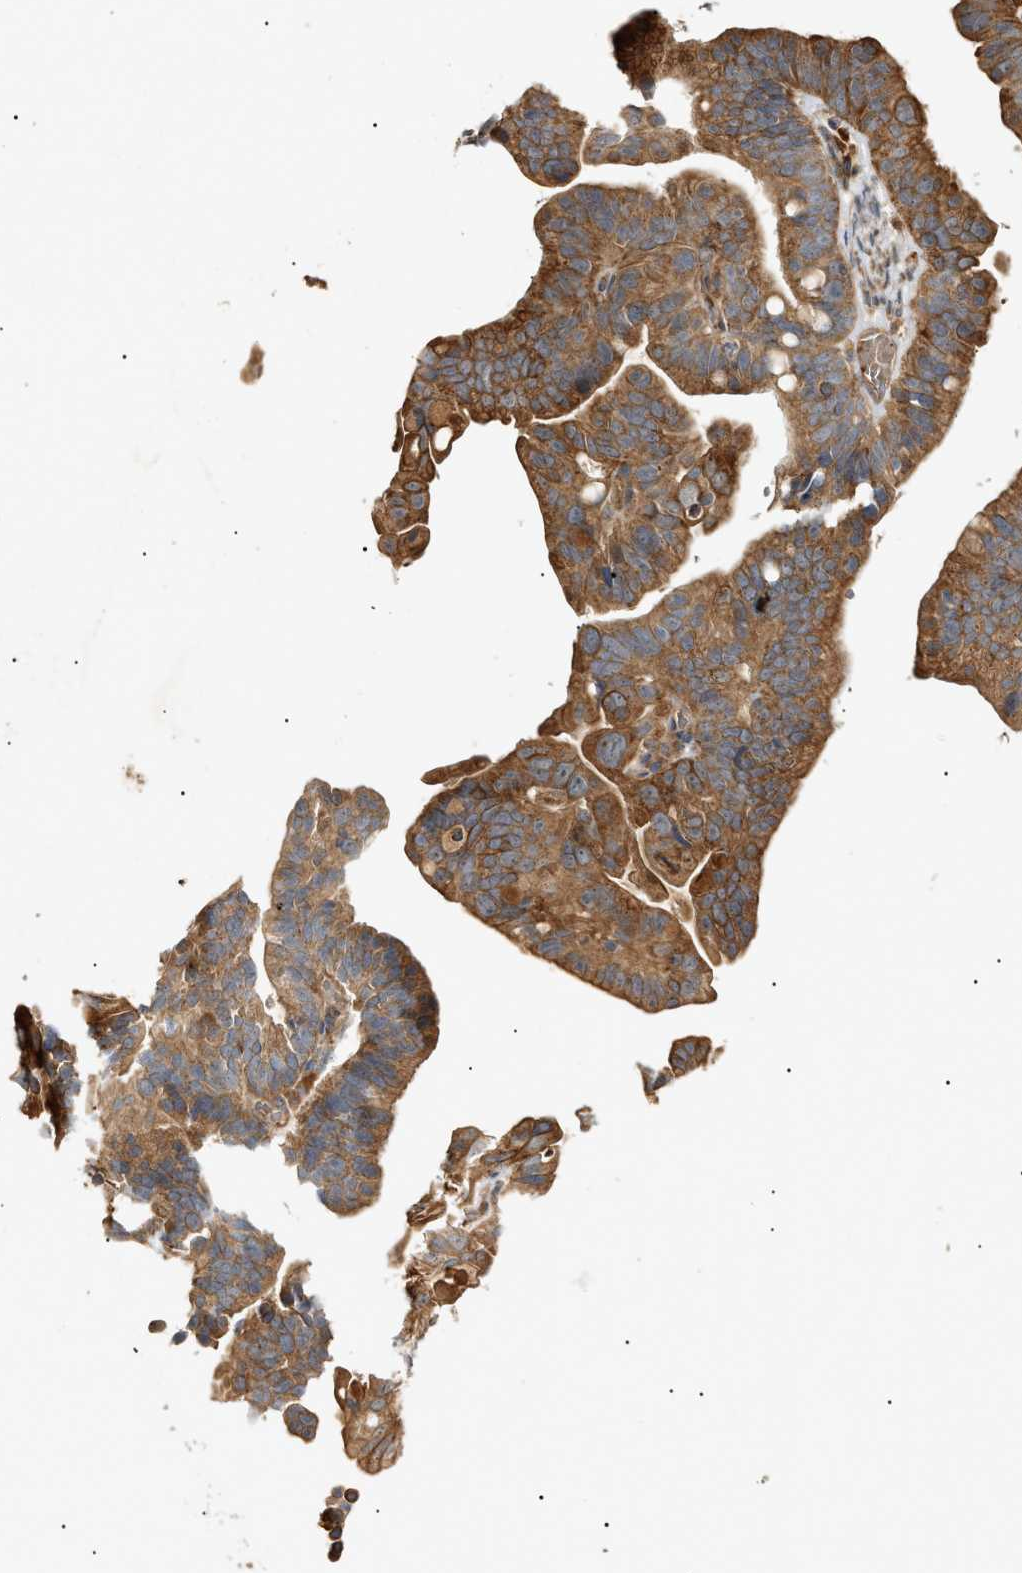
{"staining": {"intensity": "strong", "quantity": ">75%", "location": "cytoplasmic/membranous"}, "tissue": "ovarian cancer", "cell_type": "Tumor cells", "image_type": "cancer", "snomed": [{"axis": "morphology", "description": "Cystadenocarcinoma, serous, NOS"}, {"axis": "topography", "description": "Ovary"}], "caption": "A brown stain labels strong cytoplasmic/membranous positivity of a protein in human ovarian cancer (serous cystadenocarcinoma) tumor cells. Immunohistochemistry stains the protein in brown and the nuclei are stained blue.", "gene": "MTCH1", "patient": {"sex": "female", "age": 56}}